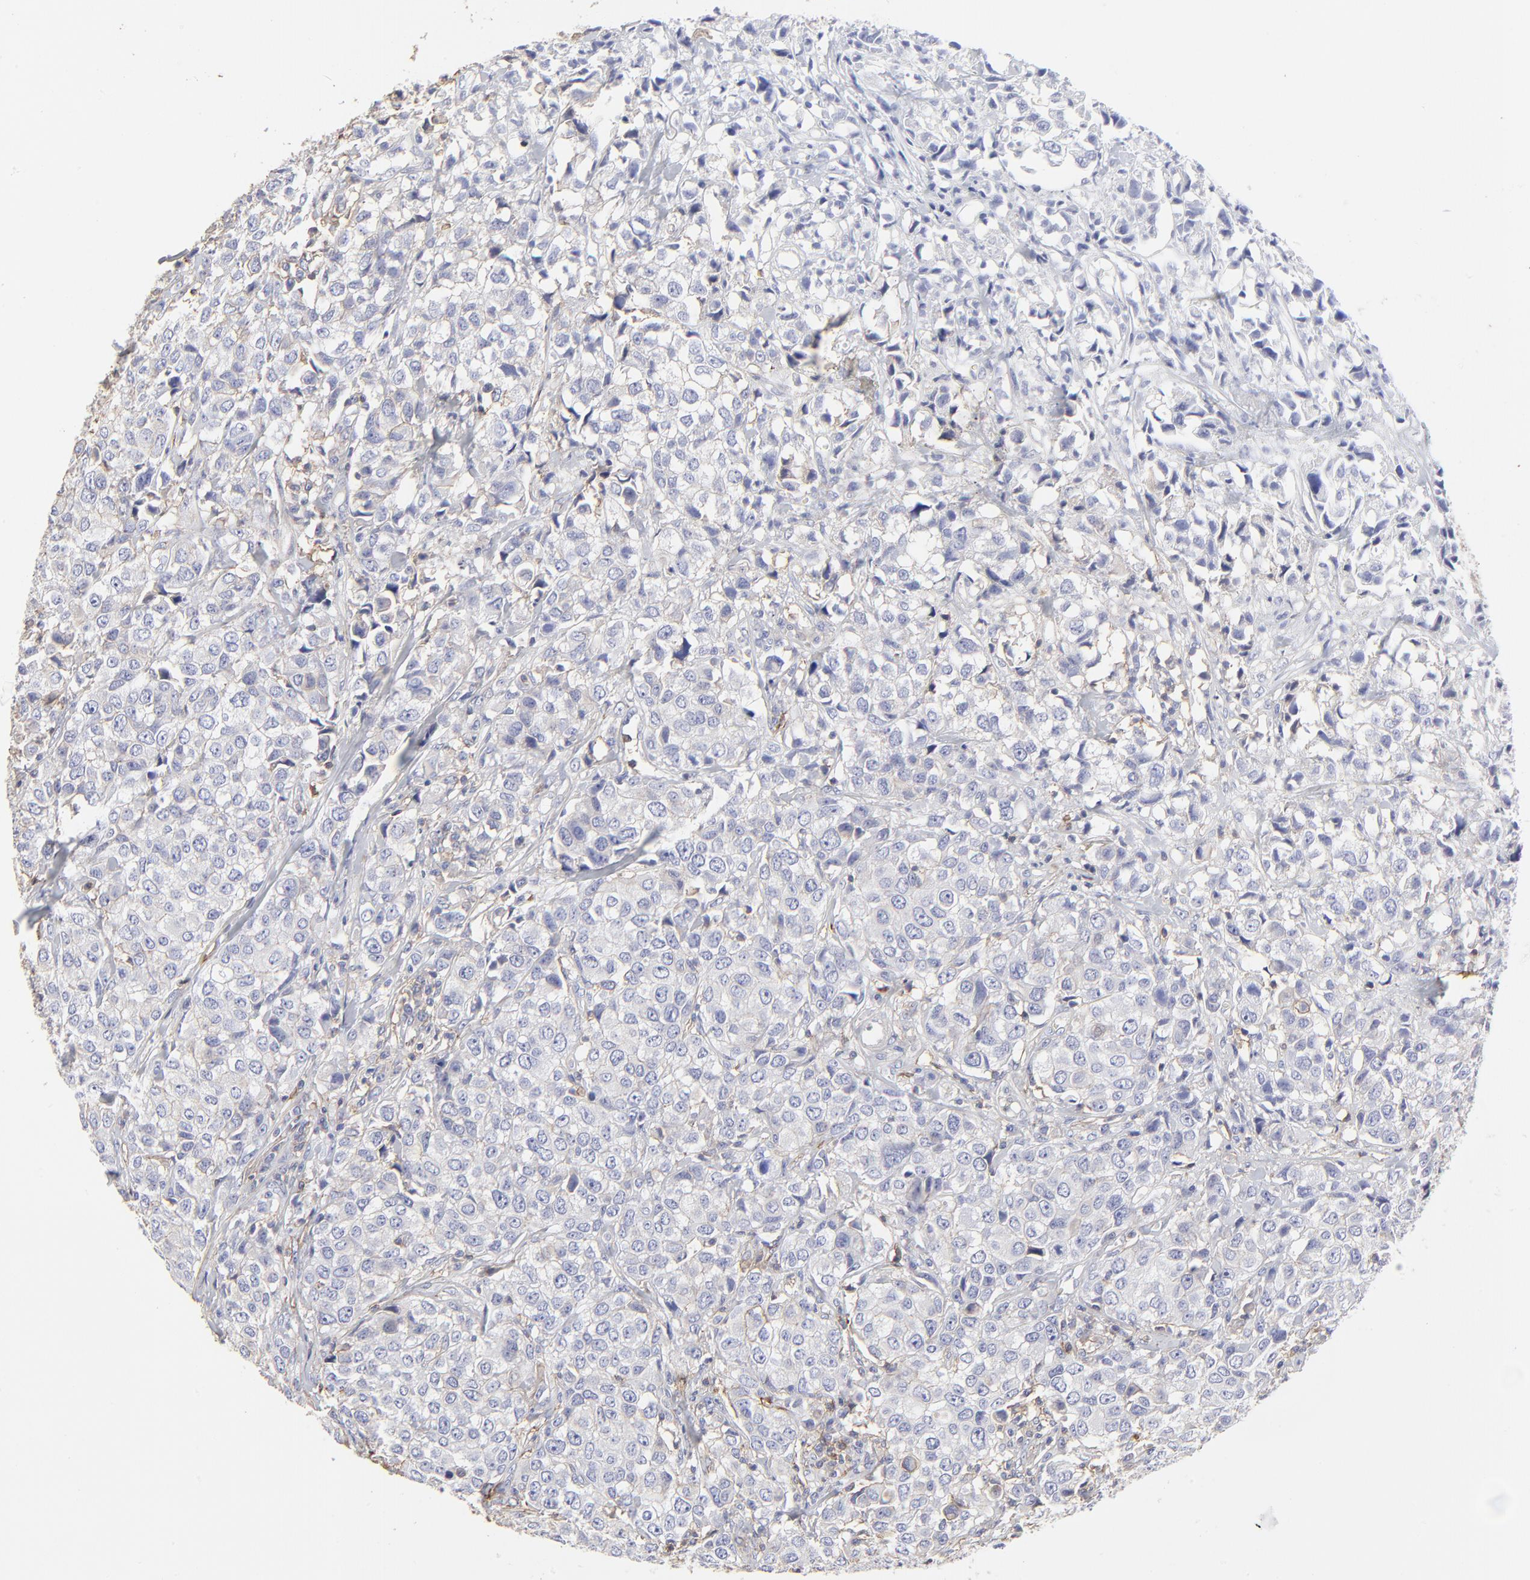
{"staining": {"intensity": "negative", "quantity": "none", "location": "none"}, "tissue": "urothelial cancer", "cell_type": "Tumor cells", "image_type": "cancer", "snomed": [{"axis": "morphology", "description": "Urothelial carcinoma, High grade"}, {"axis": "topography", "description": "Urinary bladder"}], "caption": "An immunohistochemistry (IHC) micrograph of urothelial carcinoma (high-grade) is shown. There is no staining in tumor cells of urothelial carcinoma (high-grade).", "gene": "ANXA6", "patient": {"sex": "female", "age": 75}}